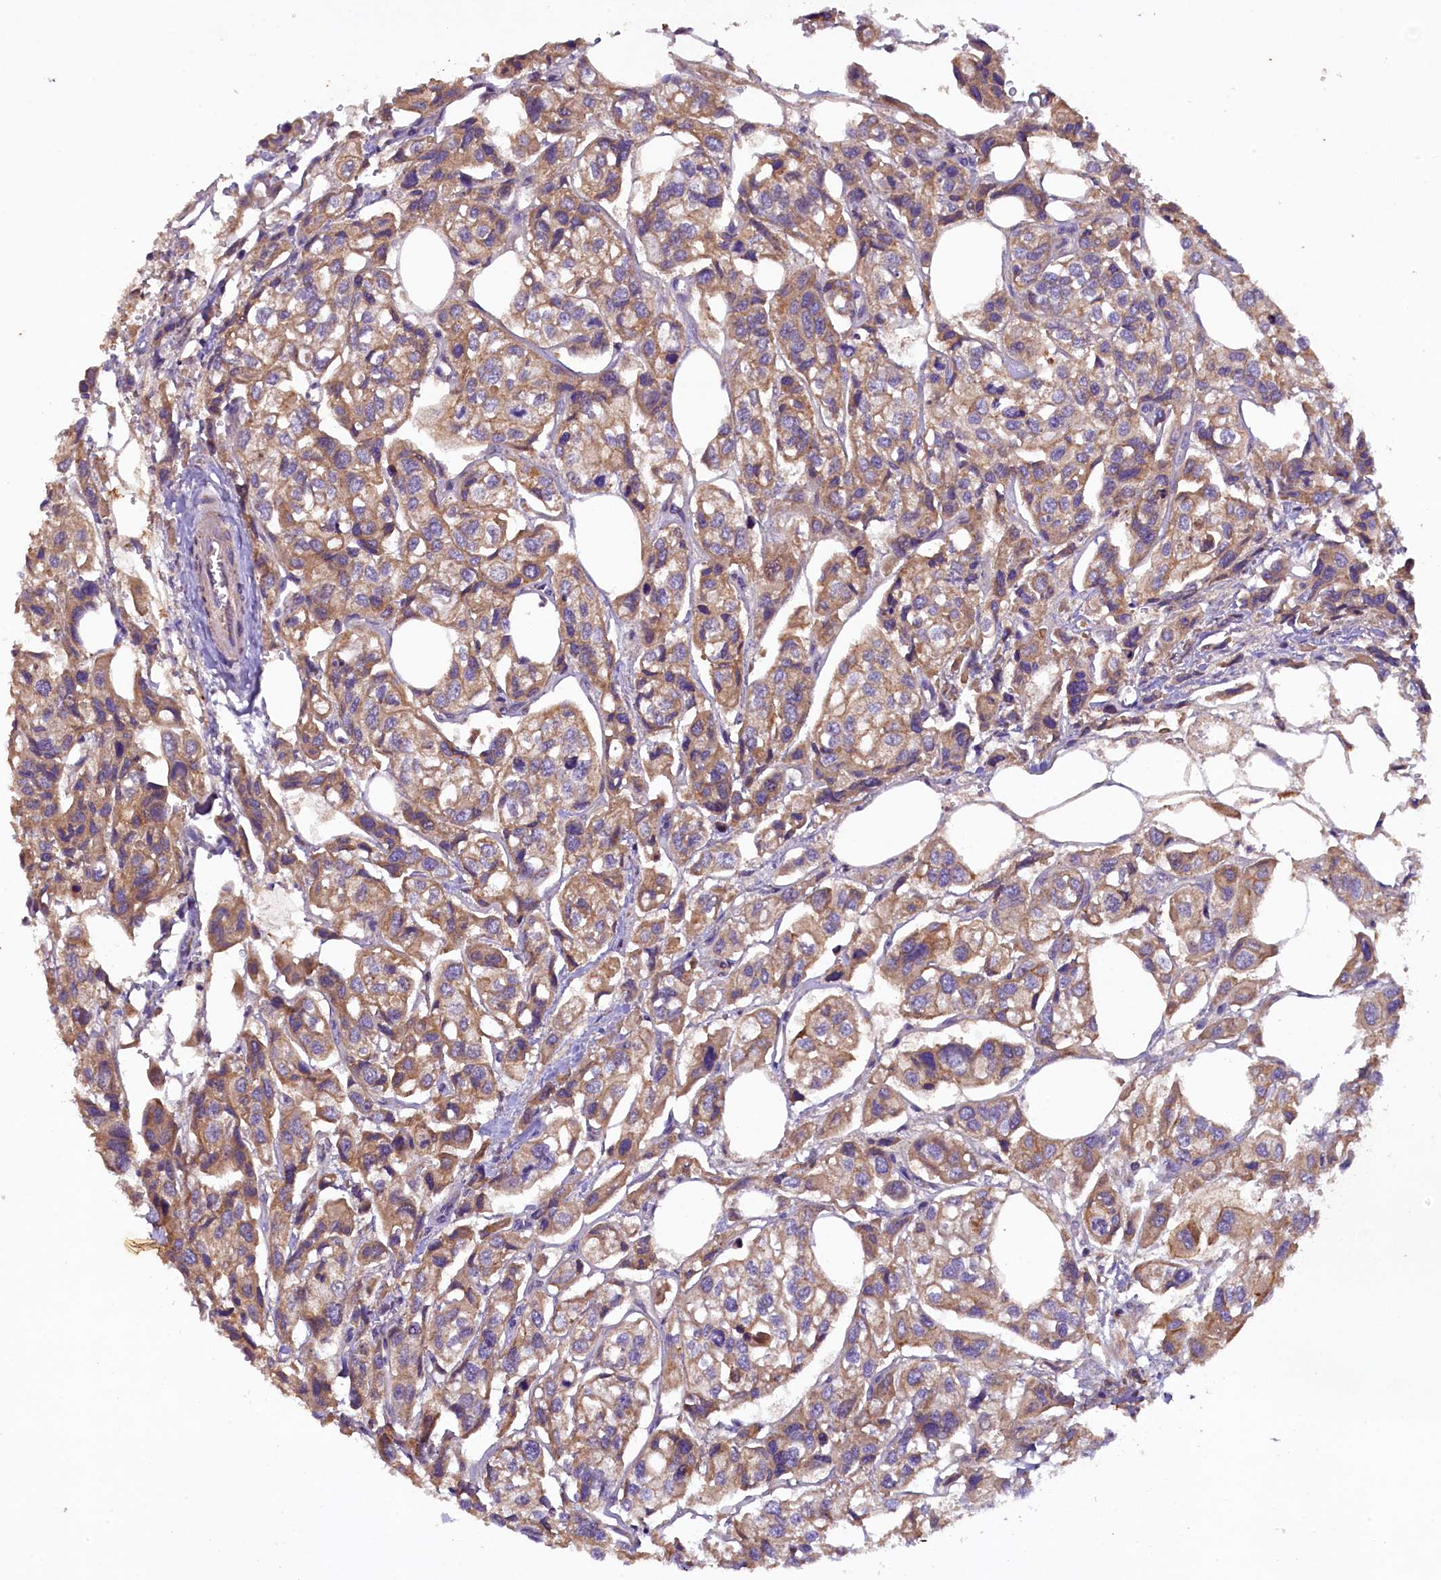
{"staining": {"intensity": "moderate", "quantity": ">75%", "location": "cytoplasmic/membranous"}, "tissue": "urothelial cancer", "cell_type": "Tumor cells", "image_type": "cancer", "snomed": [{"axis": "morphology", "description": "Urothelial carcinoma, High grade"}, {"axis": "topography", "description": "Urinary bladder"}], "caption": "High-magnification brightfield microscopy of urothelial carcinoma (high-grade) stained with DAB (3,3'-diaminobenzidine) (brown) and counterstained with hematoxylin (blue). tumor cells exhibit moderate cytoplasmic/membranous expression is present in about>75% of cells. Using DAB (3,3'-diaminobenzidine) (brown) and hematoxylin (blue) stains, captured at high magnification using brightfield microscopy.", "gene": "PLXNB1", "patient": {"sex": "male", "age": 67}}